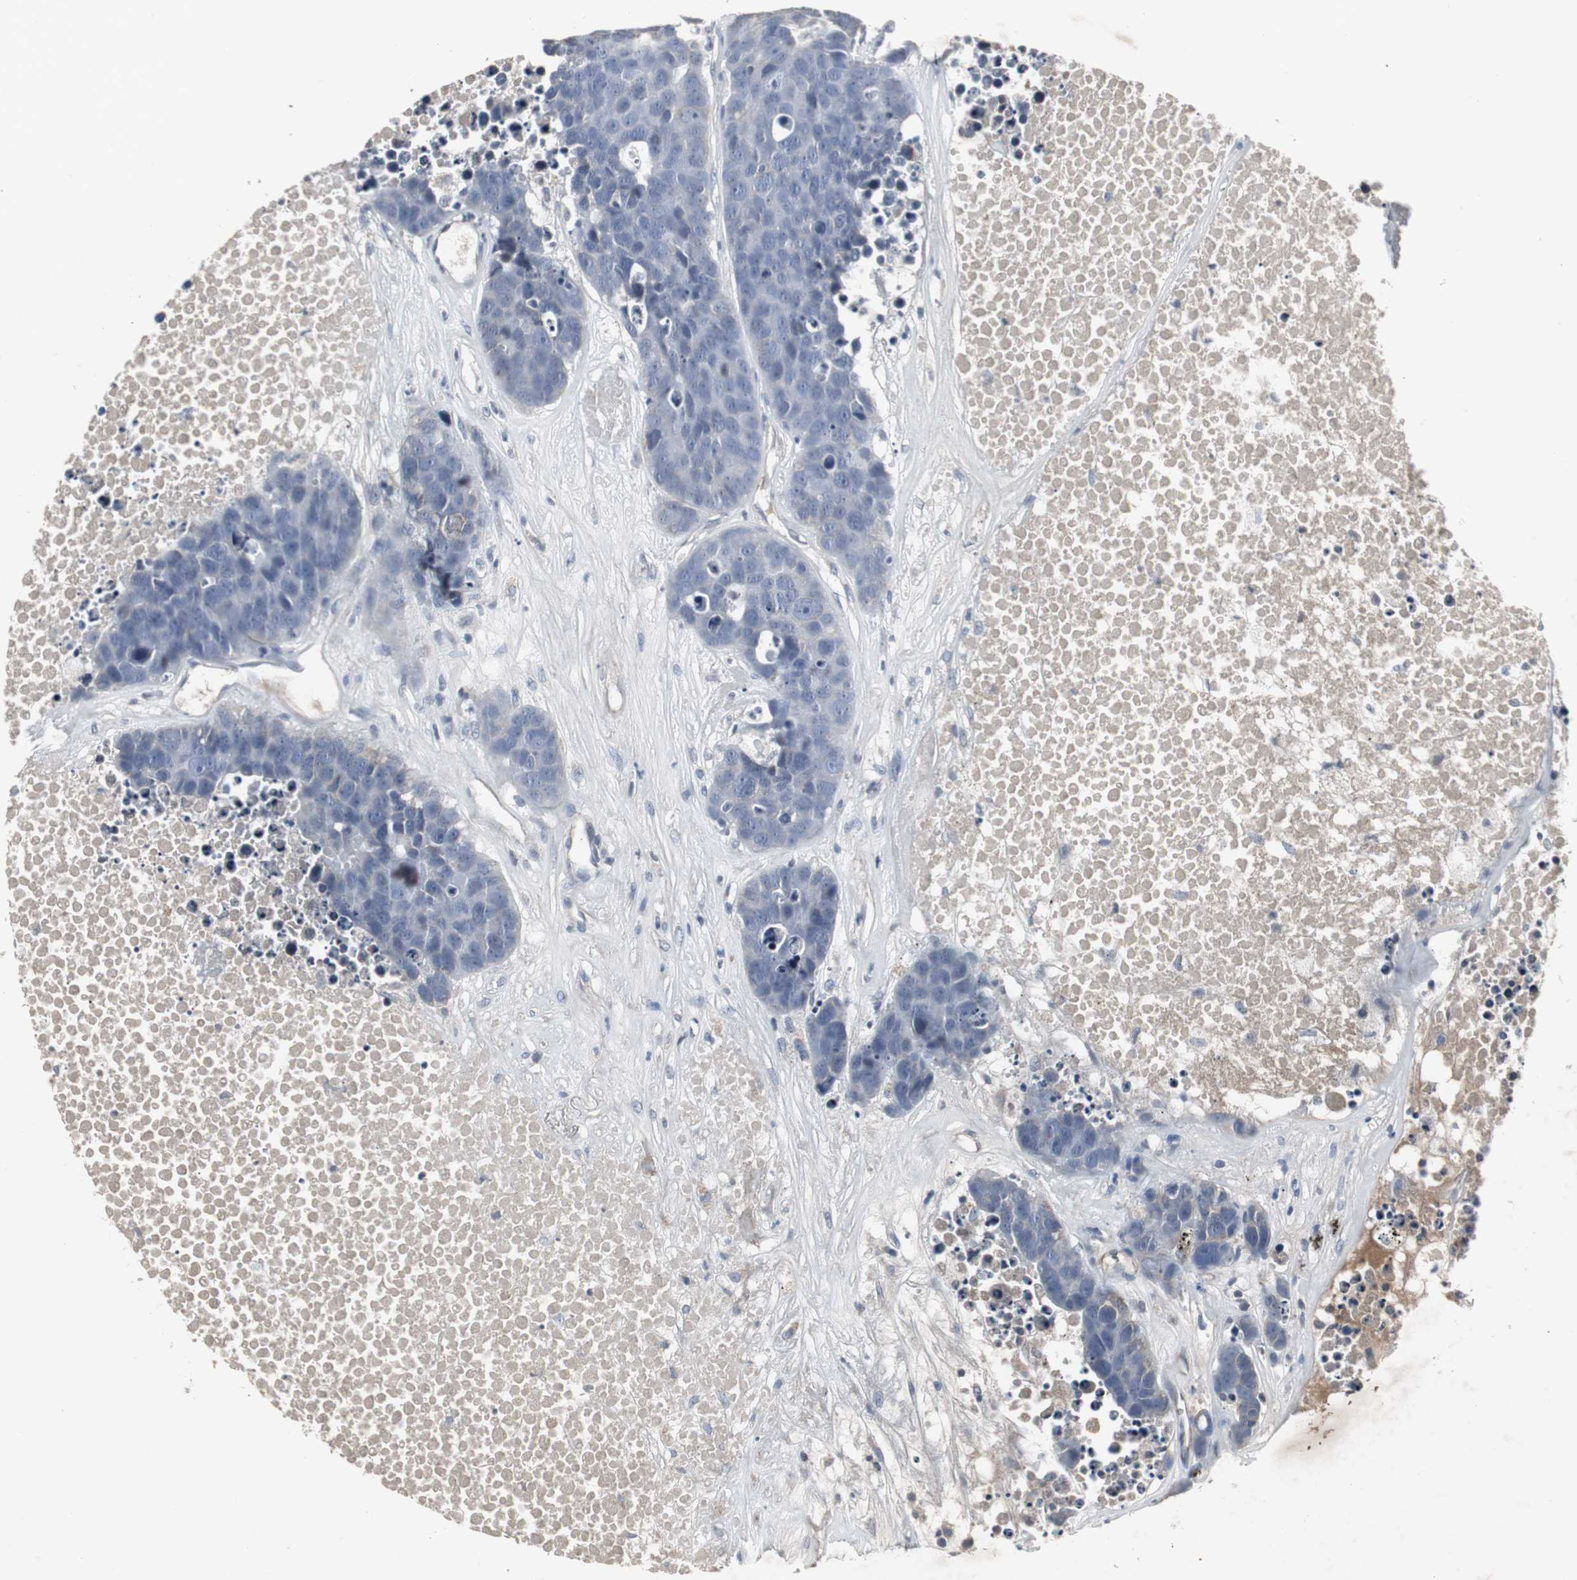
{"staining": {"intensity": "negative", "quantity": "none", "location": "none"}, "tissue": "carcinoid", "cell_type": "Tumor cells", "image_type": "cancer", "snomed": [{"axis": "morphology", "description": "Carcinoid, malignant, NOS"}, {"axis": "topography", "description": "Lung"}], "caption": "This micrograph is of carcinoid (malignant) stained with IHC to label a protein in brown with the nuclei are counter-stained blue. There is no positivity in tumor cells. (DAB immunohistochemistry (IHC), high magnification).", "gene": "ACAA1", "patient": {"sex": "male", "age": 60}}